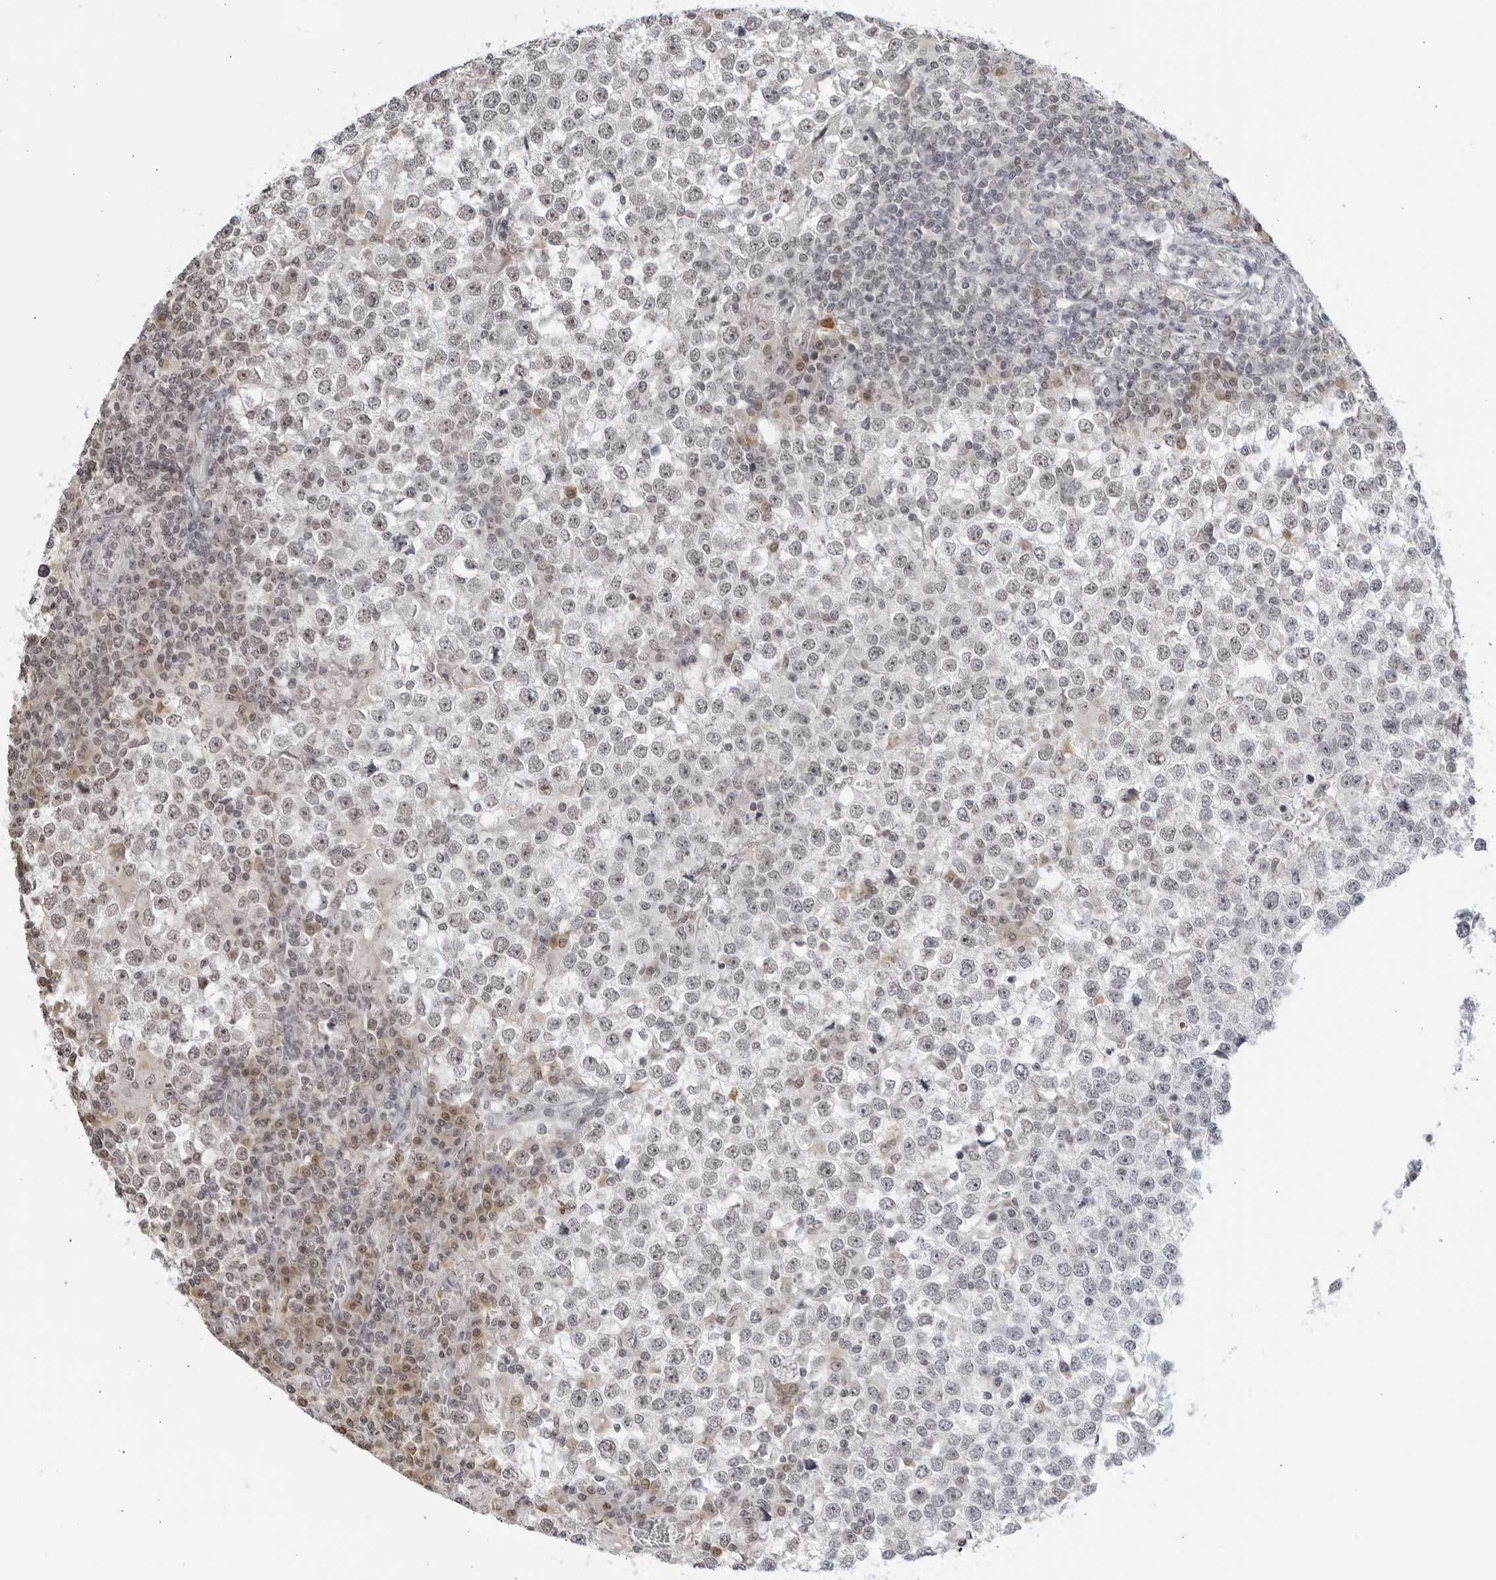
{"staining": {"intensity": "negative", "quantity": "none", "location": "none"}, "tissue": "testis cancer", "cell_type": "Tumor cells", "image_type": "cancer", "snomed": [{"axis": "morphology", "description": "Seminoma, NOS"}, {"axis": "topography", "description": "Testis"}], "caption": "Testis cancer was stained to show a protein in brown. There is no significant expression in tumor cells. The staining was performed using DAB to visualize the protein expression in brown, while the nuclei were stained in blue with hematoxylin (Magnification: 20x).", "gene": "RAB11FIP3", "patient": {"sex": "male", "age": 65}}